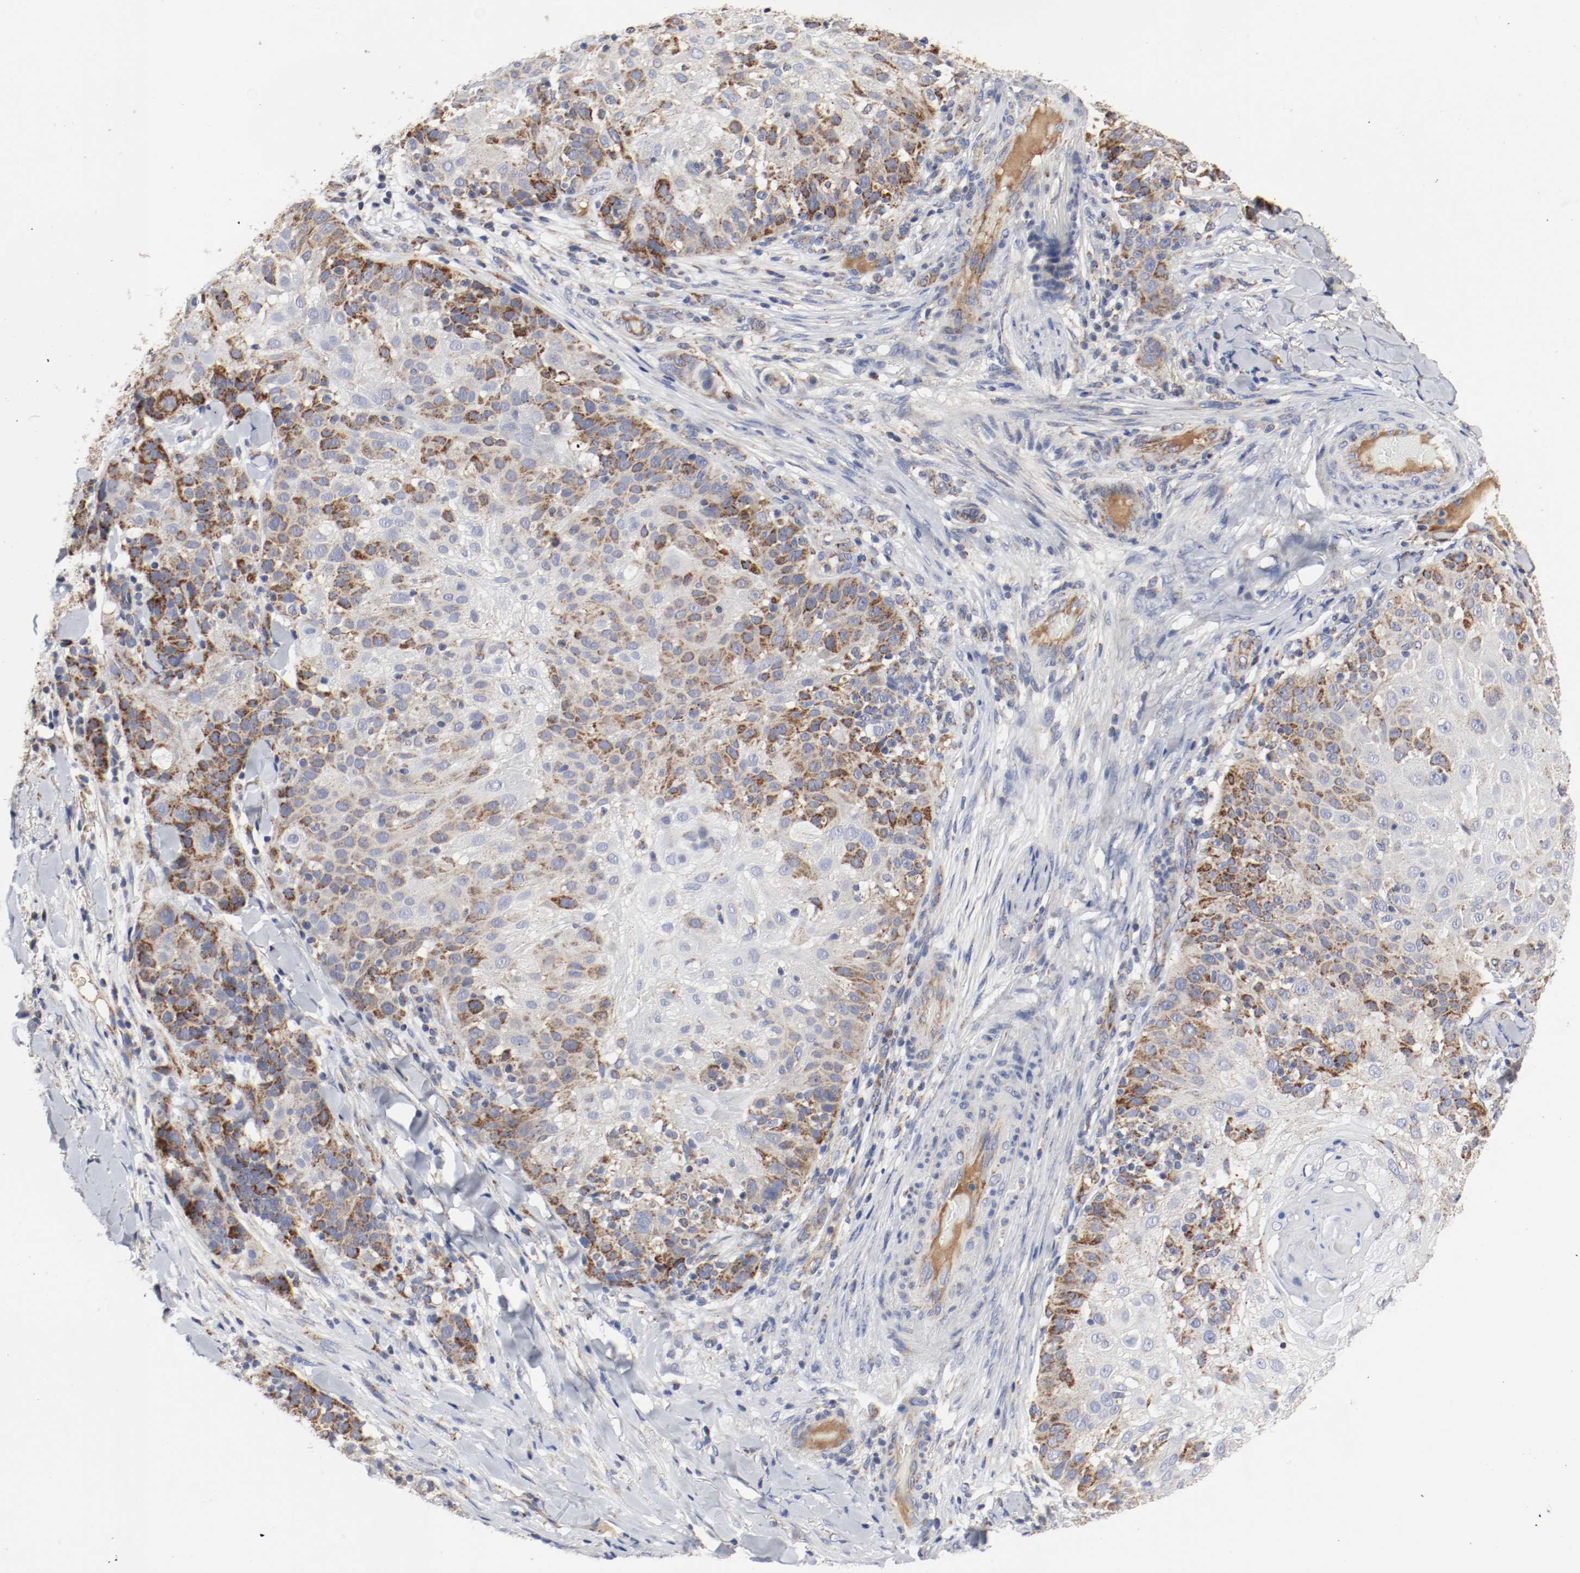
{"staining": {"intensity": "strong", "quantity": "25%-75%", "location": "cytoplasmic/membranous"}, "tissue": "skin cancer", "cell_type": "Tumor cells", "image_type": "cancer", "snomed": [{"axis": "morphology", "description": "Normal tissue, NOS"}, {"axis": "morphology", "description": "Squamous cell carcinoma, NOS"}, {"axis": "topography", "description": "Skin"}], "caption": "Immunohistochemistry (IHC) photomicrograph of neoplastic tissue: skin squamous cell carcinoma stained using immunohistochemistry demonstrates high levels of strong protein expression localized specifically in the cytoplasmic/membranous of tumor cells, appearing as a cytoplasmic/membranous brown color.", "gene": "AFG3L2", "patient": {"sex": "female", "age": 83}}